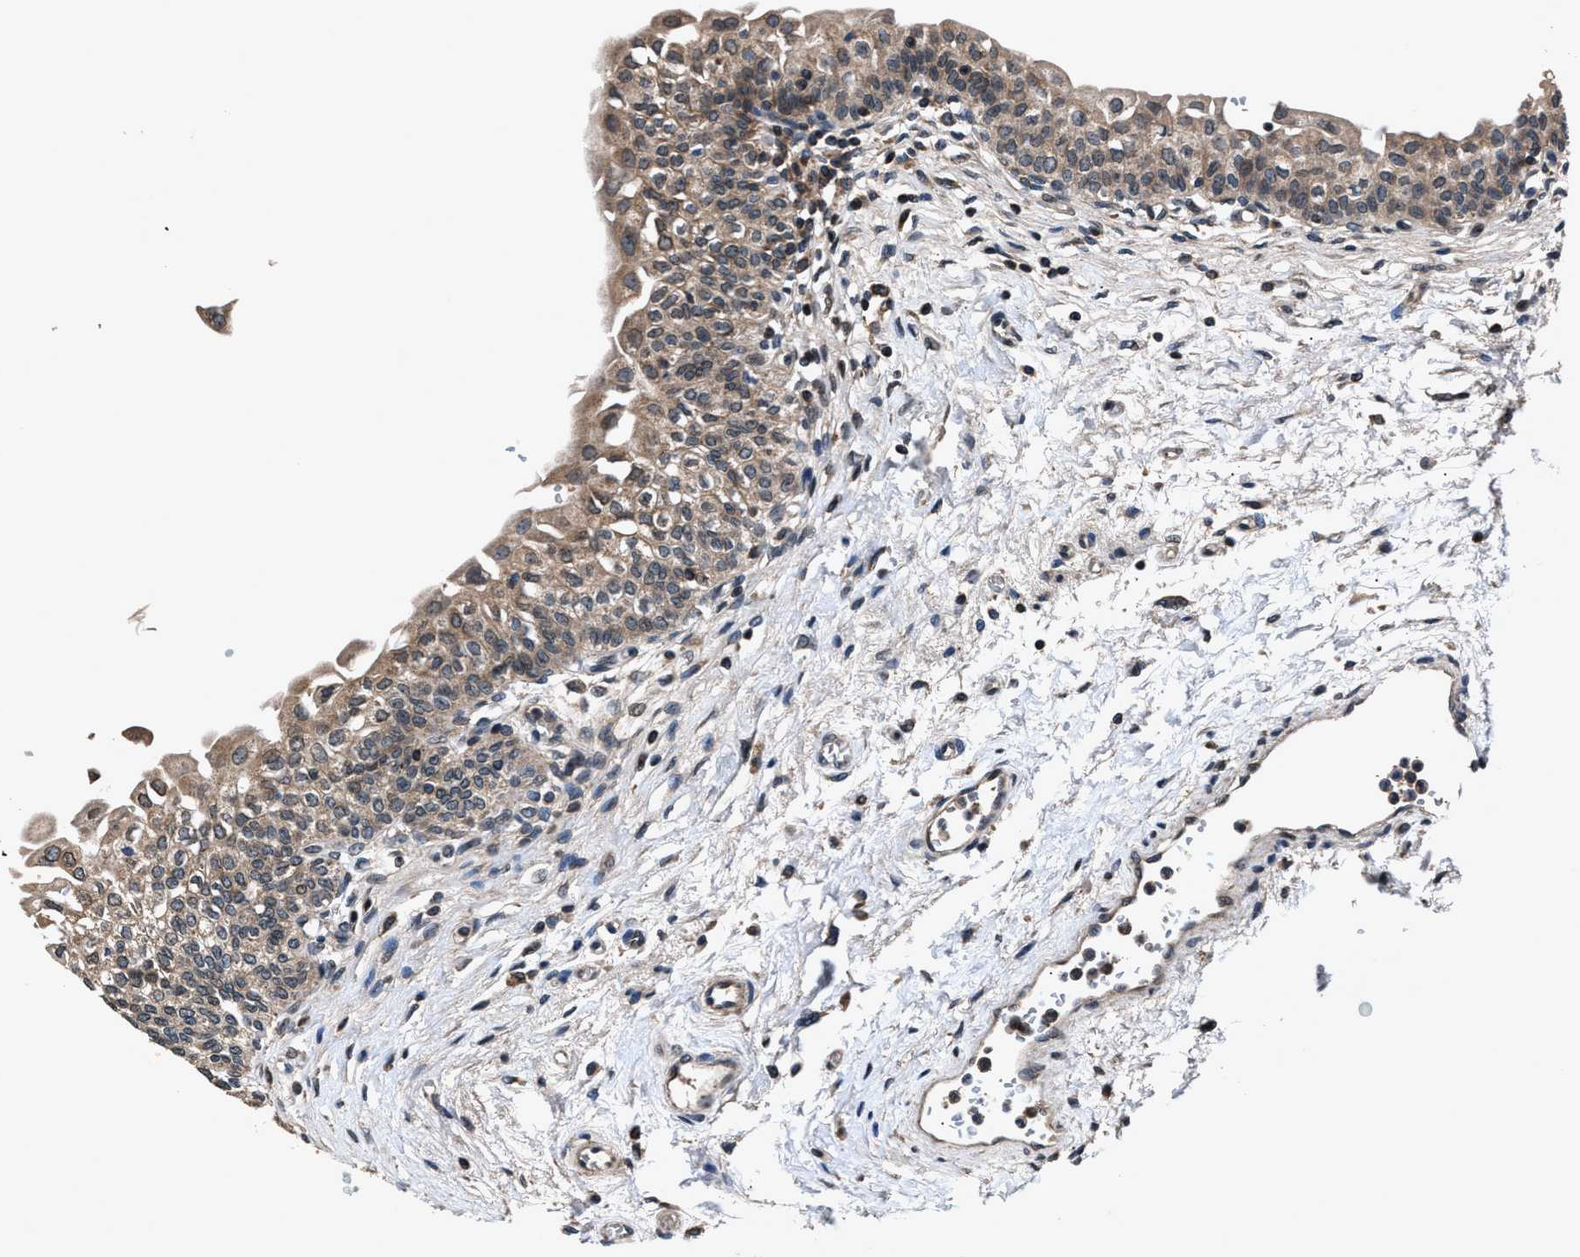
{"staining": {"intensity": "moderate", "quantity": ">75%", "location": "cytoplasmic/membranous,nuclear"}, "tissue": "urinary bladder", "cell_type": "Urothelial cells", "image_type": "normal", "snomed": [{"axis": "morphology", "description": "Normal tissue, NOS"}, {"axis": "topography", "description": "Urinary bladder"}], "caption": "High-magnification brightfield microscopy of benign urinary bladder stained with DAB (3,3'-diaminobenzidine) (brown) and counterstained with hematoxylin (blue). urothelial cells exhibit moderate cytoplasmic/membranous,nuclear positivity is identified in about>75% of cells. The staining is performed using DAB brown chromogen to label protein expression. The nuclei are counter-stained blue using hematoxylin.", "gene": "TNRC18", "patient": {"sex": "male", "age": 55}}